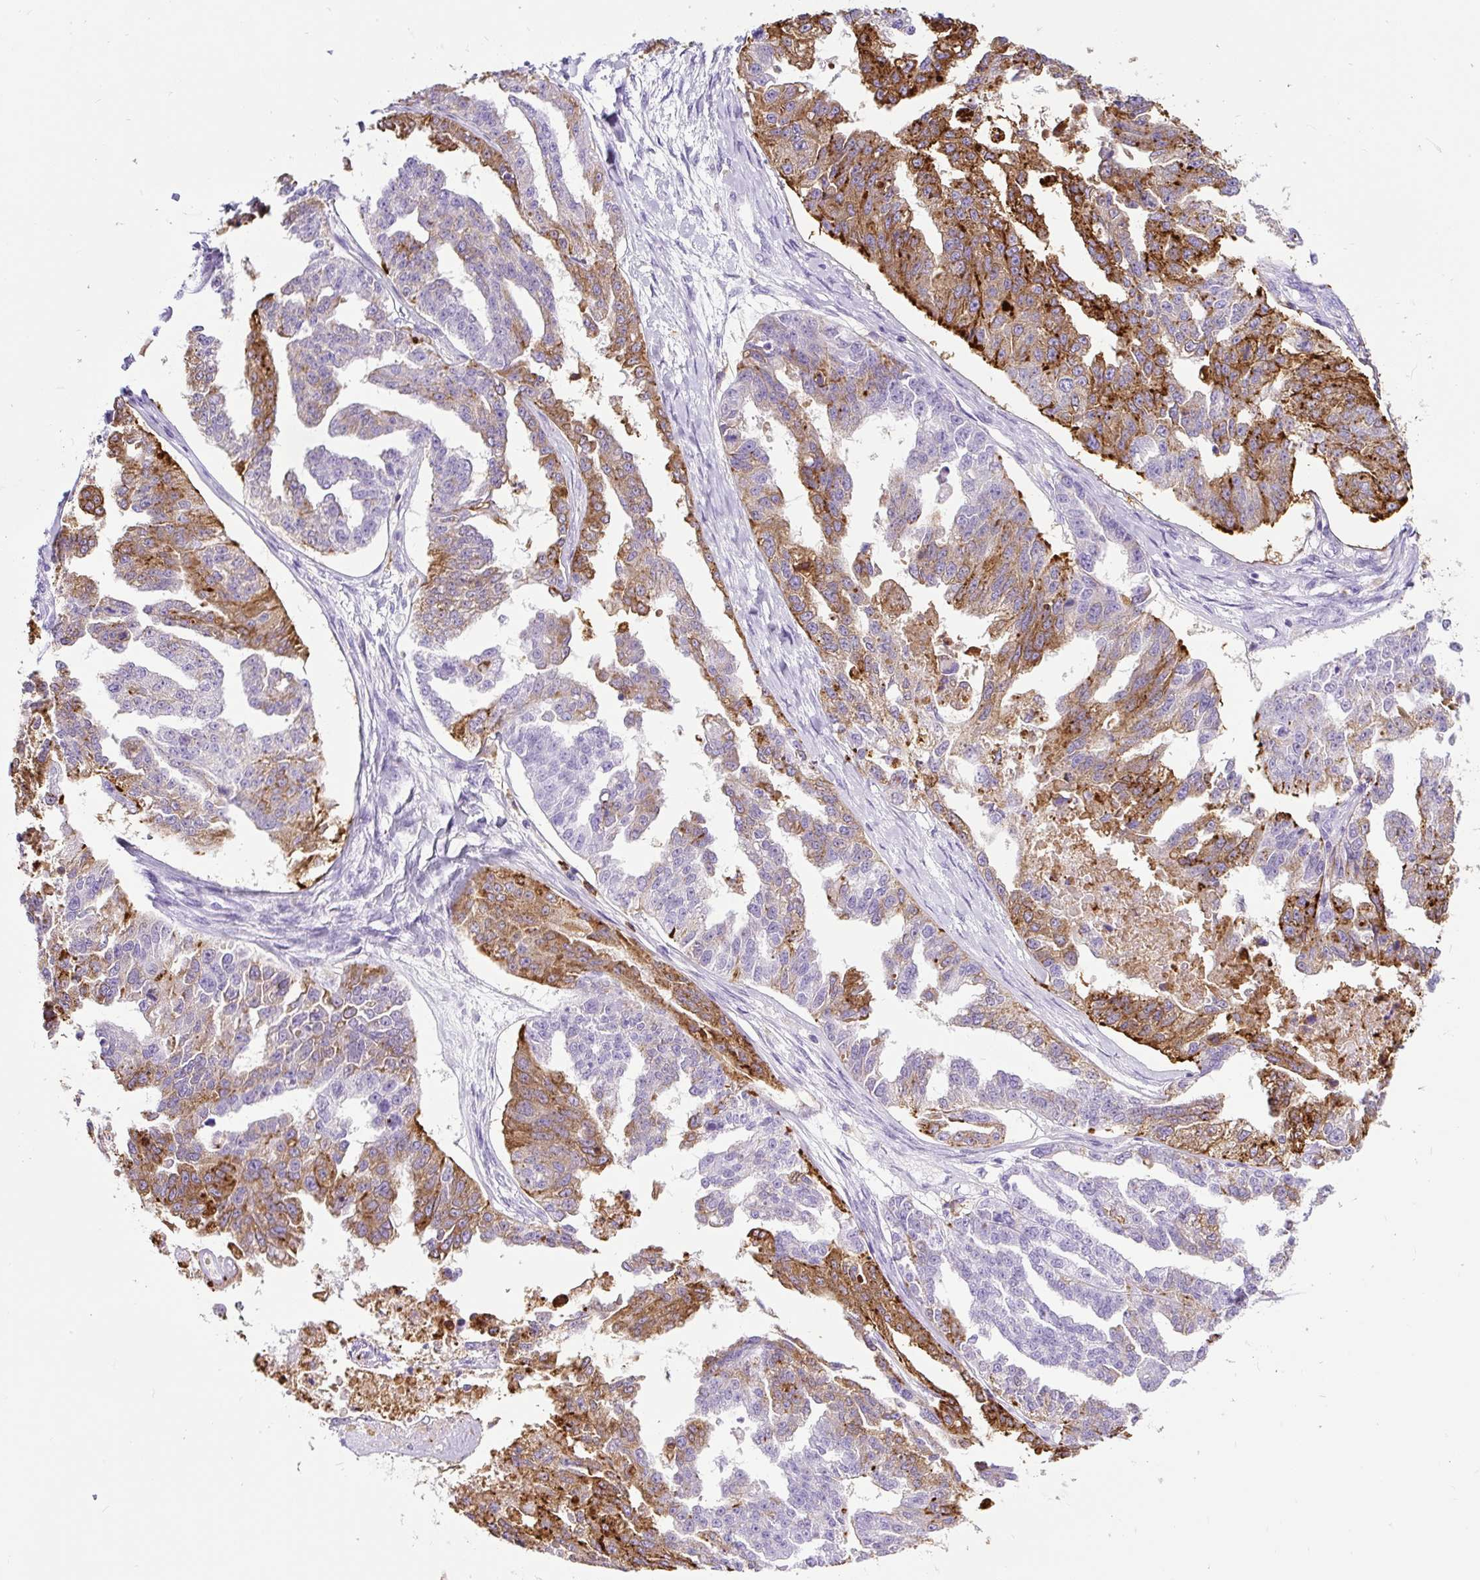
{"staining": {"intensity": "moderate", "quantity": "25%-75%", "location": "cytoplasmic/membranous"}, "tissue": "ovarian cancer", "cell_type": "Tumor cells", "image_type": "cancer", "snomed": [{"axis": "morphology", "description": "Cystadenocarcinoma, serous, NOS"}, {"axis": "topography", "description": "Ovary"}], "caption": "This photomicrograph reveals immunohistochemistry (IHC) staining of human ovarian serous cystadenocarcinoma, with medium moderate cytoplasmic/membranous positivity in approximately 25%-75% of tumor cells.", "gene": "HLA-DRA", "patient": {"sex": "female", "age": 58}}